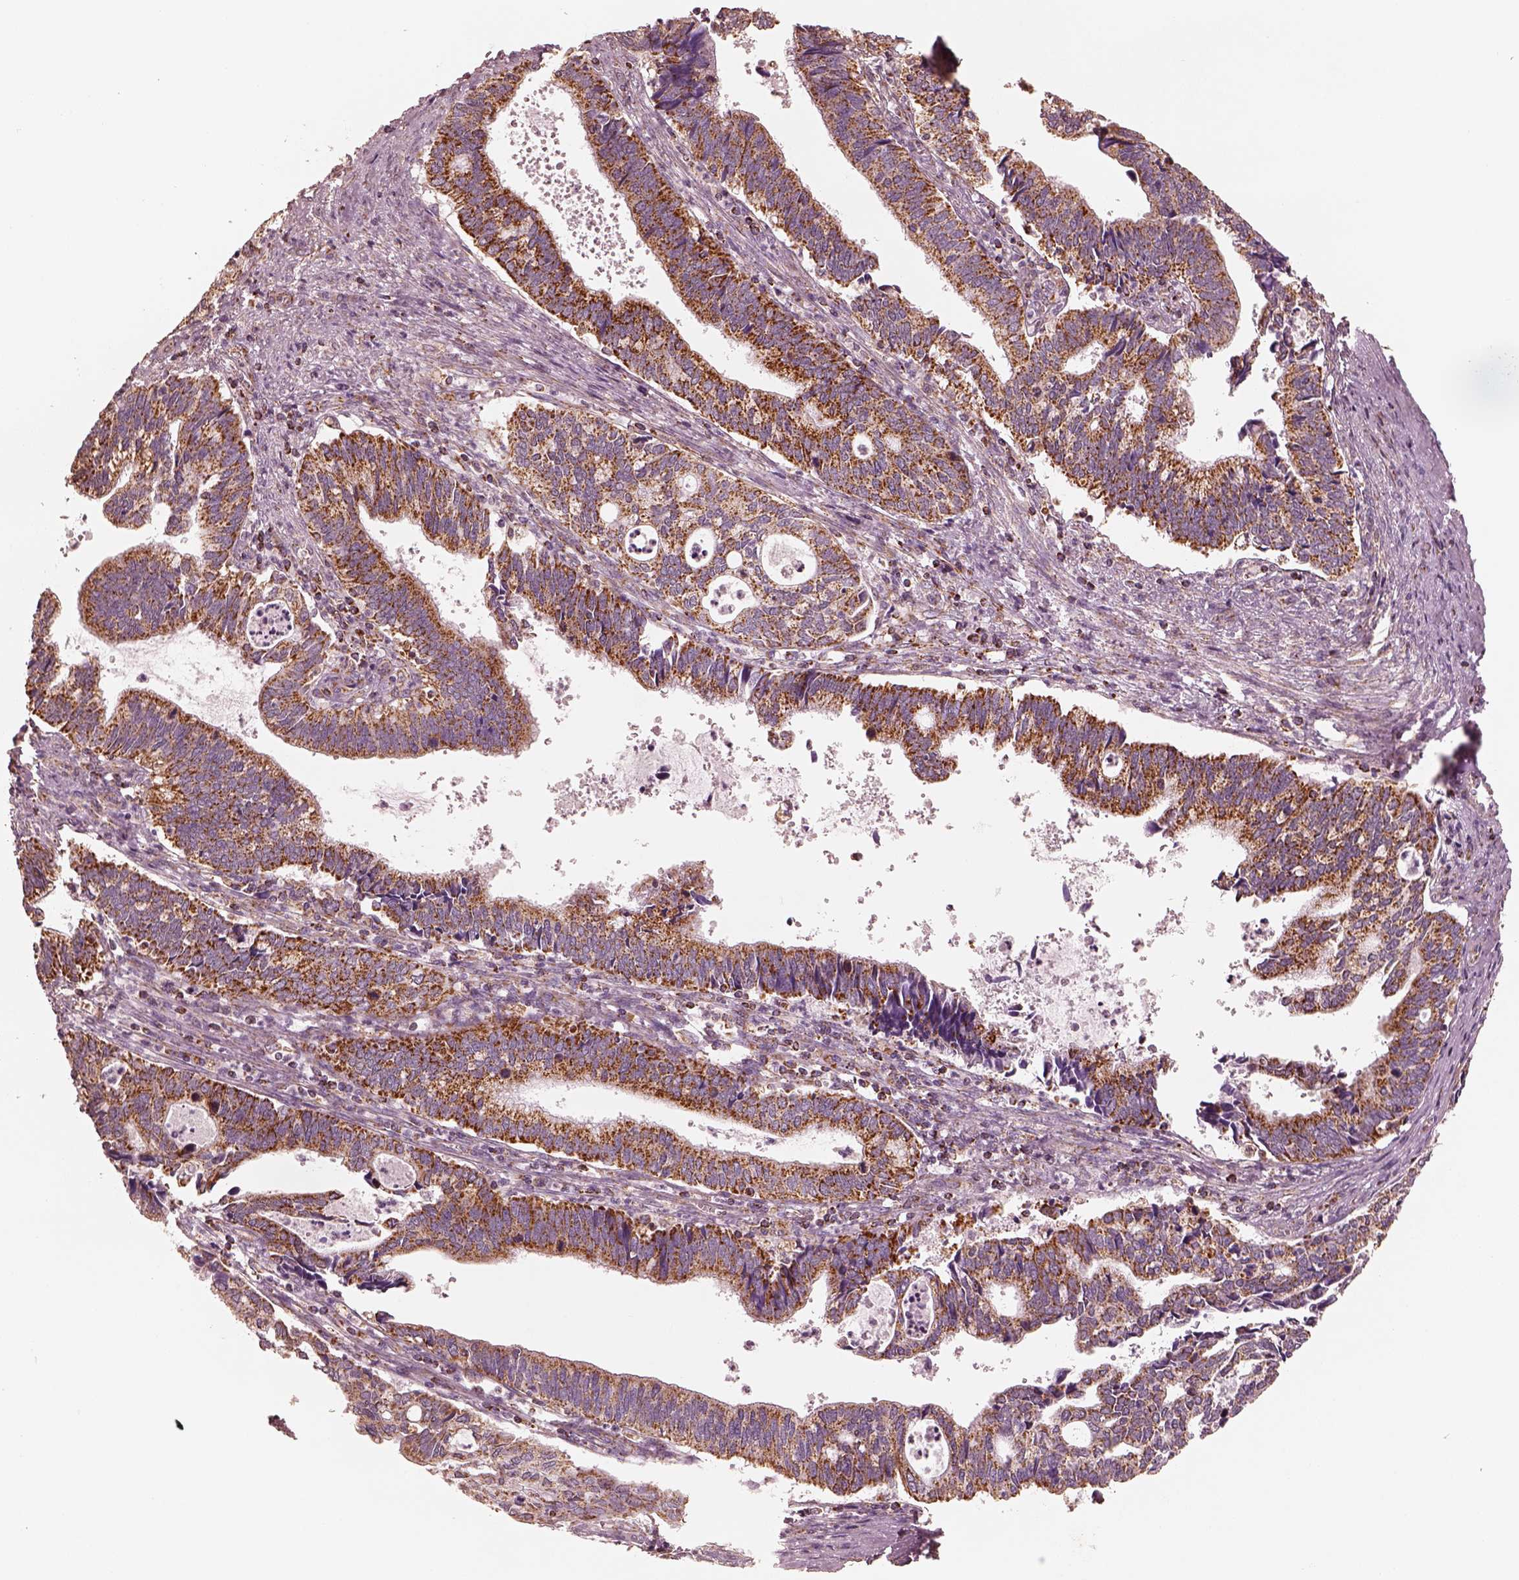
{"staining": {"intensity": "strong", "quantity": ">75%", "location": "cytoplasmic/membranous"}, "tissue": "cervical cancer", "cell_type": "Tumor cells", "image_type": "cancer", "snomed": [{"axis": "morphology", "description": "Adenocarcinoma, NOS"}, {"axis": "topography", "description": "Cervix"}], "caption": "Immunohistochemical staining of human cervical adenocarcinoma displays strong cytoplasmic/membranous protein expression in approximately >75% of tumor cells. The staining is performed using DAB (3,3'-diaminobenzidine) brown chromogen to label protein expression. The nuclei are counter-stained blue using hematoxylin.", "gene": "ENTPD6", "patient": {"sex": "female", "age": 42}}